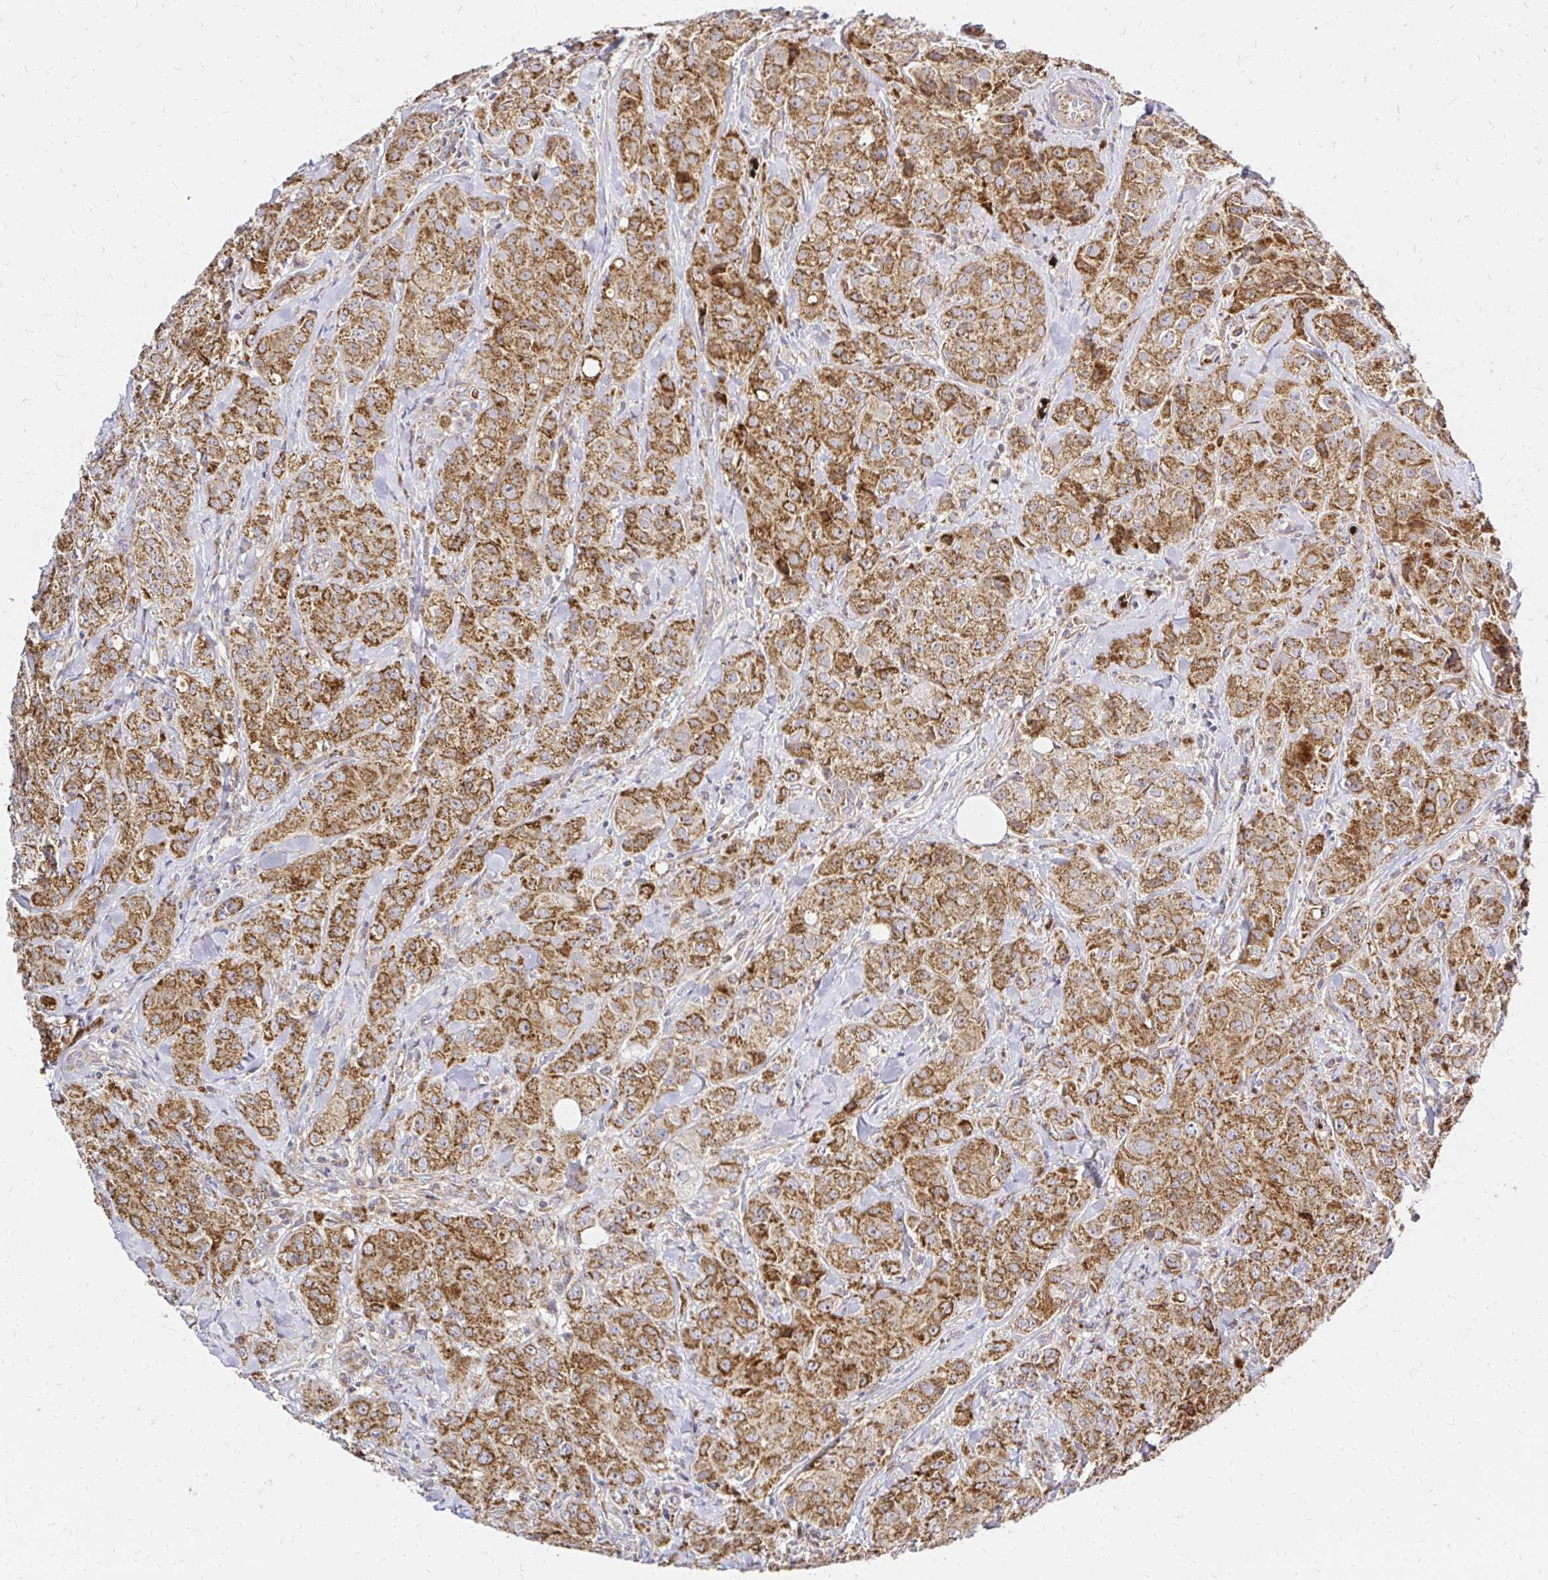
{"staining": {"intensity": "moderate", "quantity": ">75%", "location": "cytoplasmic/membranous"}, "tissue": "breast cancer", "cell_type": "Tumor cells", "image_type": "cancer", "snomed": [{"axis": "morphology", "description": "Normal tissue, NOS"}, {"axis": "morphology", "description": "Duct carcinoma"}, {"axis": "topography", "description": "Breast"}], "caption": "Approximately >75% of tumor cells in human invasive ductal carcinoma (breast) show moderate cytoplasmic/membranous protein expression as visualized by brown immunohistochemical staining.", "gene": "MRPL13", "patient": {"sex": "female", "age": 43}}